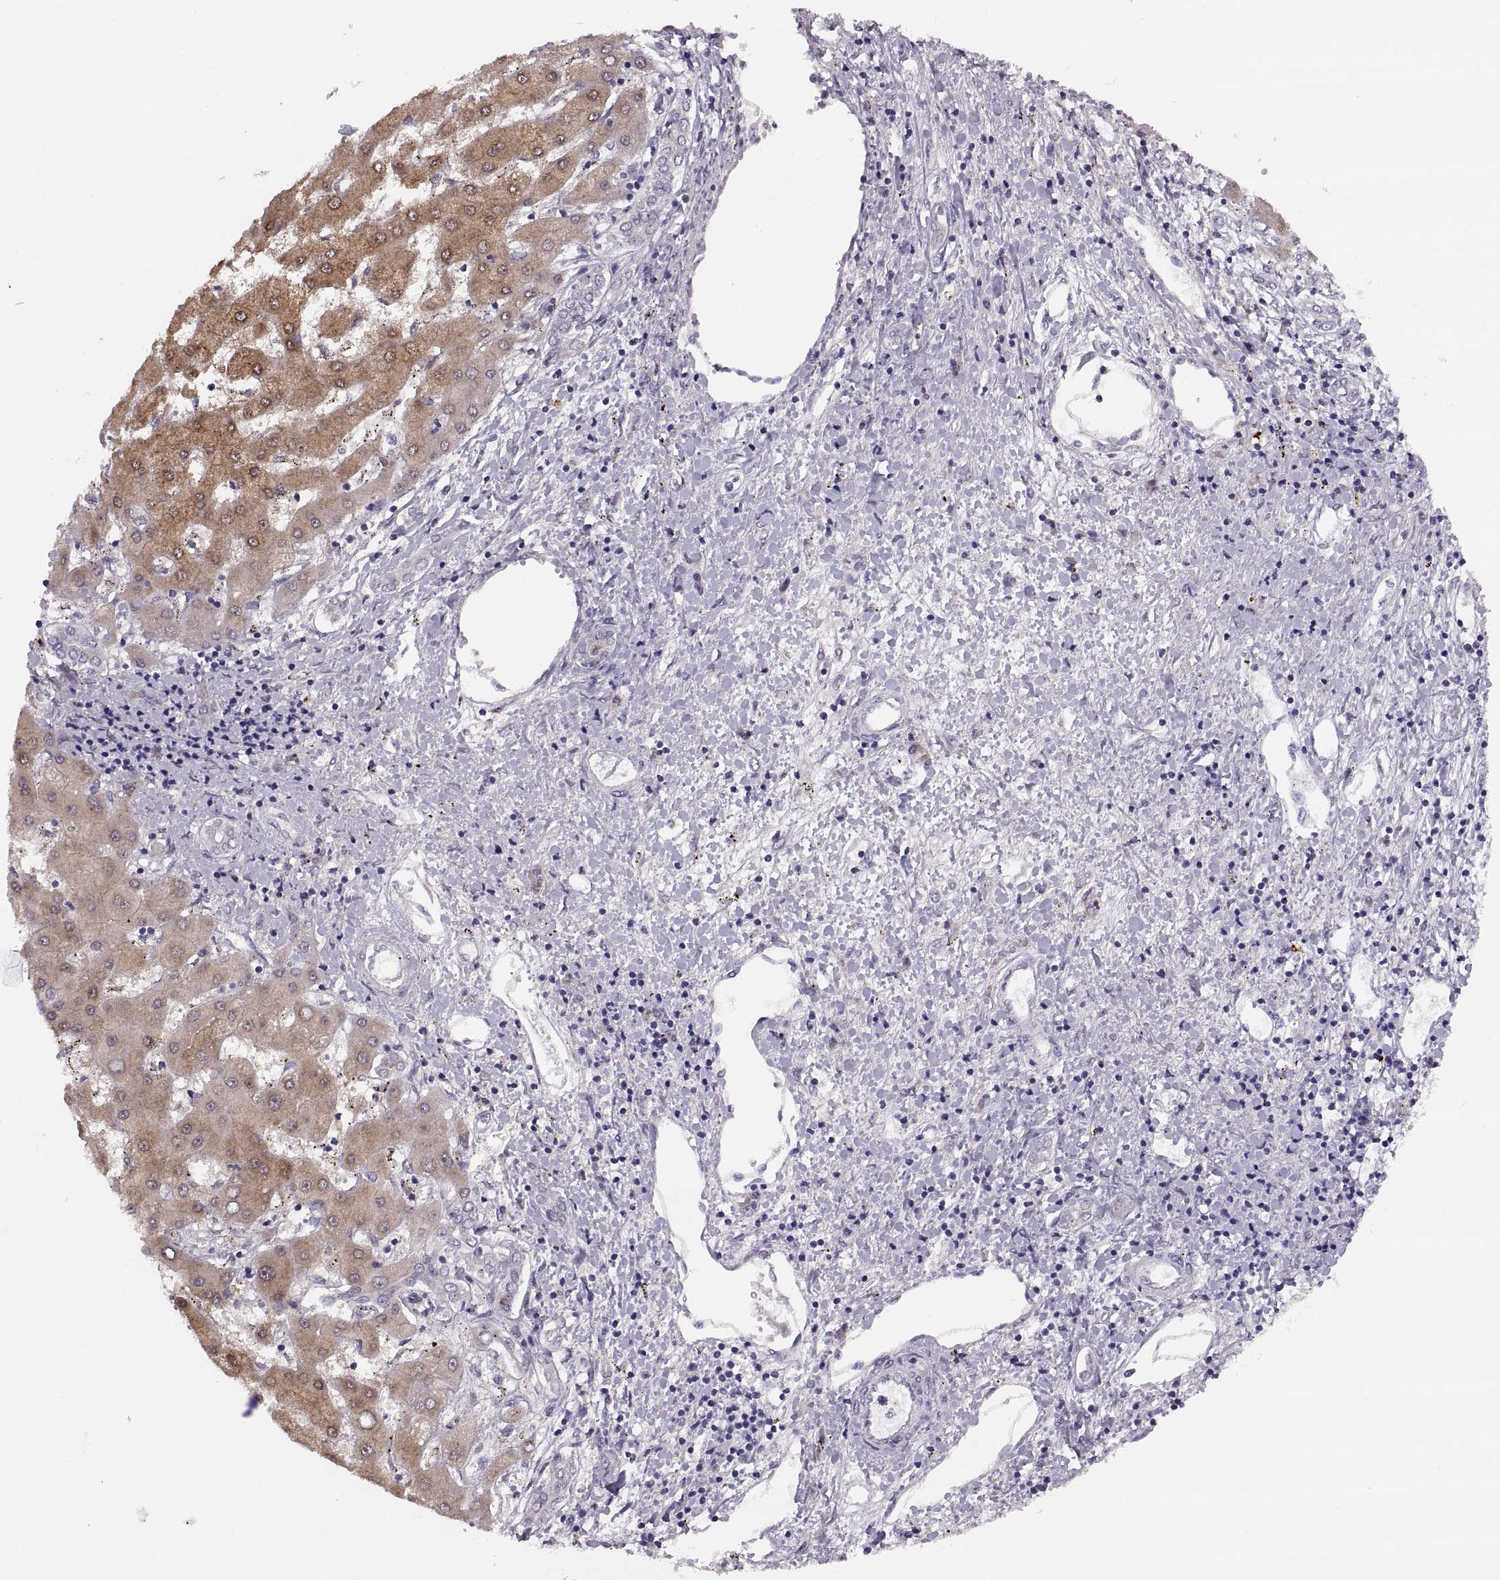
{"staining": {"intensity": "negative", "quantity": "none", "location": "none"}, "tissue": "liver cancer", "cell_type": "Tumor cells", "image_type": "cancer", "snomed": [{"axis": "morphology", "description": "Carcinoma, Hepatocellular, NOS"}, {"axis": "topography", "description": "Liver"}], "caption": "IHC of human hepatocellular carcinoma (liver) reveals no staining in tumor cells.", "gene": "ADH6", "patient": {"sex": "male", "age": 56}}